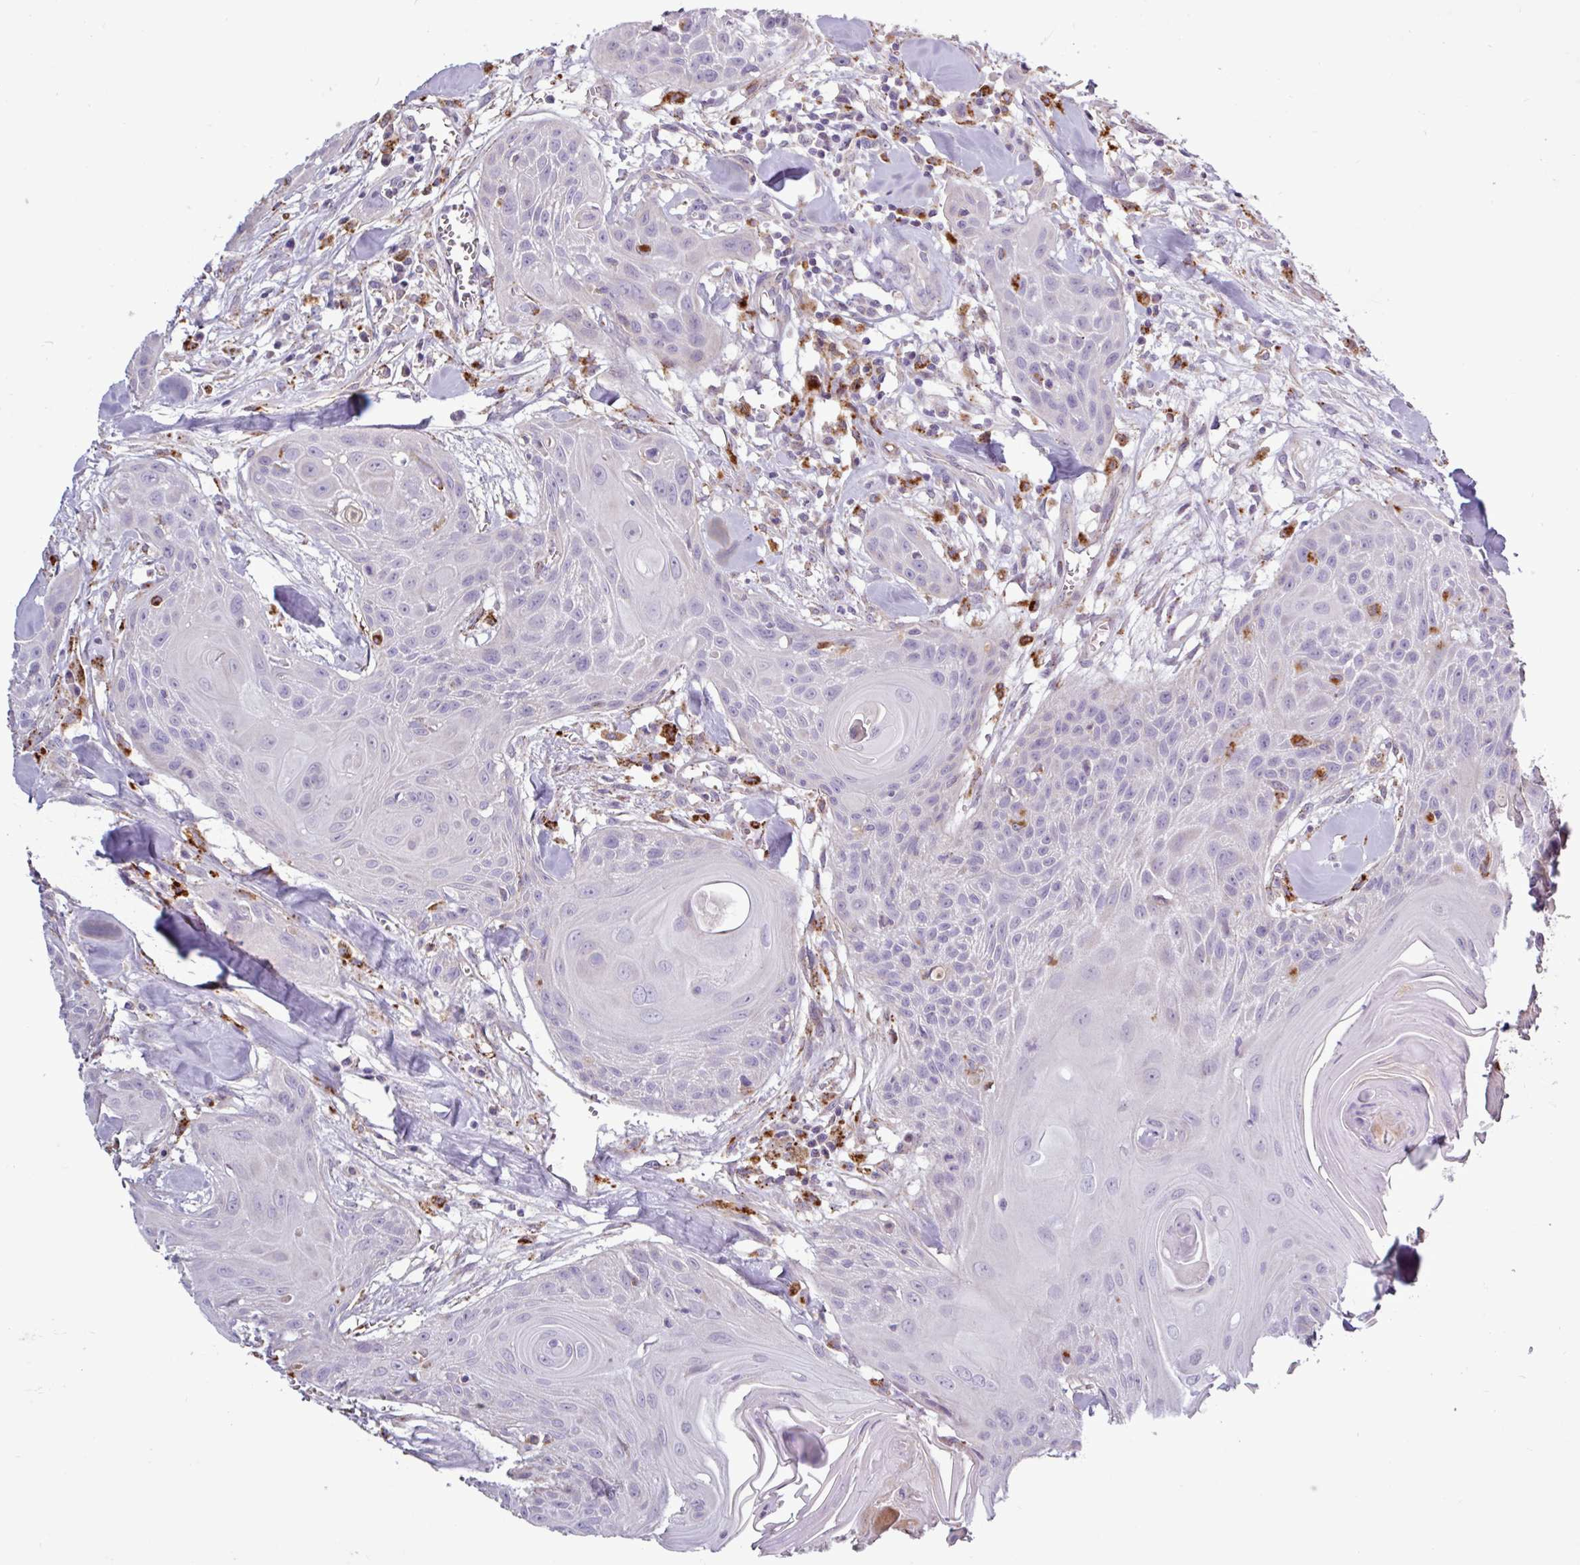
{"staining": {"intensity": "negative", "quantity": "none", "location": "none"}, "tissue": "head and neck cancer", "cell_type": "Tumor cells", "image_type": "cancer", "snomed": [{"axis": "morphology", "description": "Squamous cell carcinoma, NOS"}, {"axis": "topography", "description": "Lymph node"}, {"axis": "topography", "description": "Salivary gland"}, {"axis": "topography", "description": "Head-Neck"}], "caption": "An image of human squamous cell carcinoma (head and neck) is negative for staining in tumor cells.", "gene": "AMIGO2", "patient": {"sex": "female", "age": 74}}